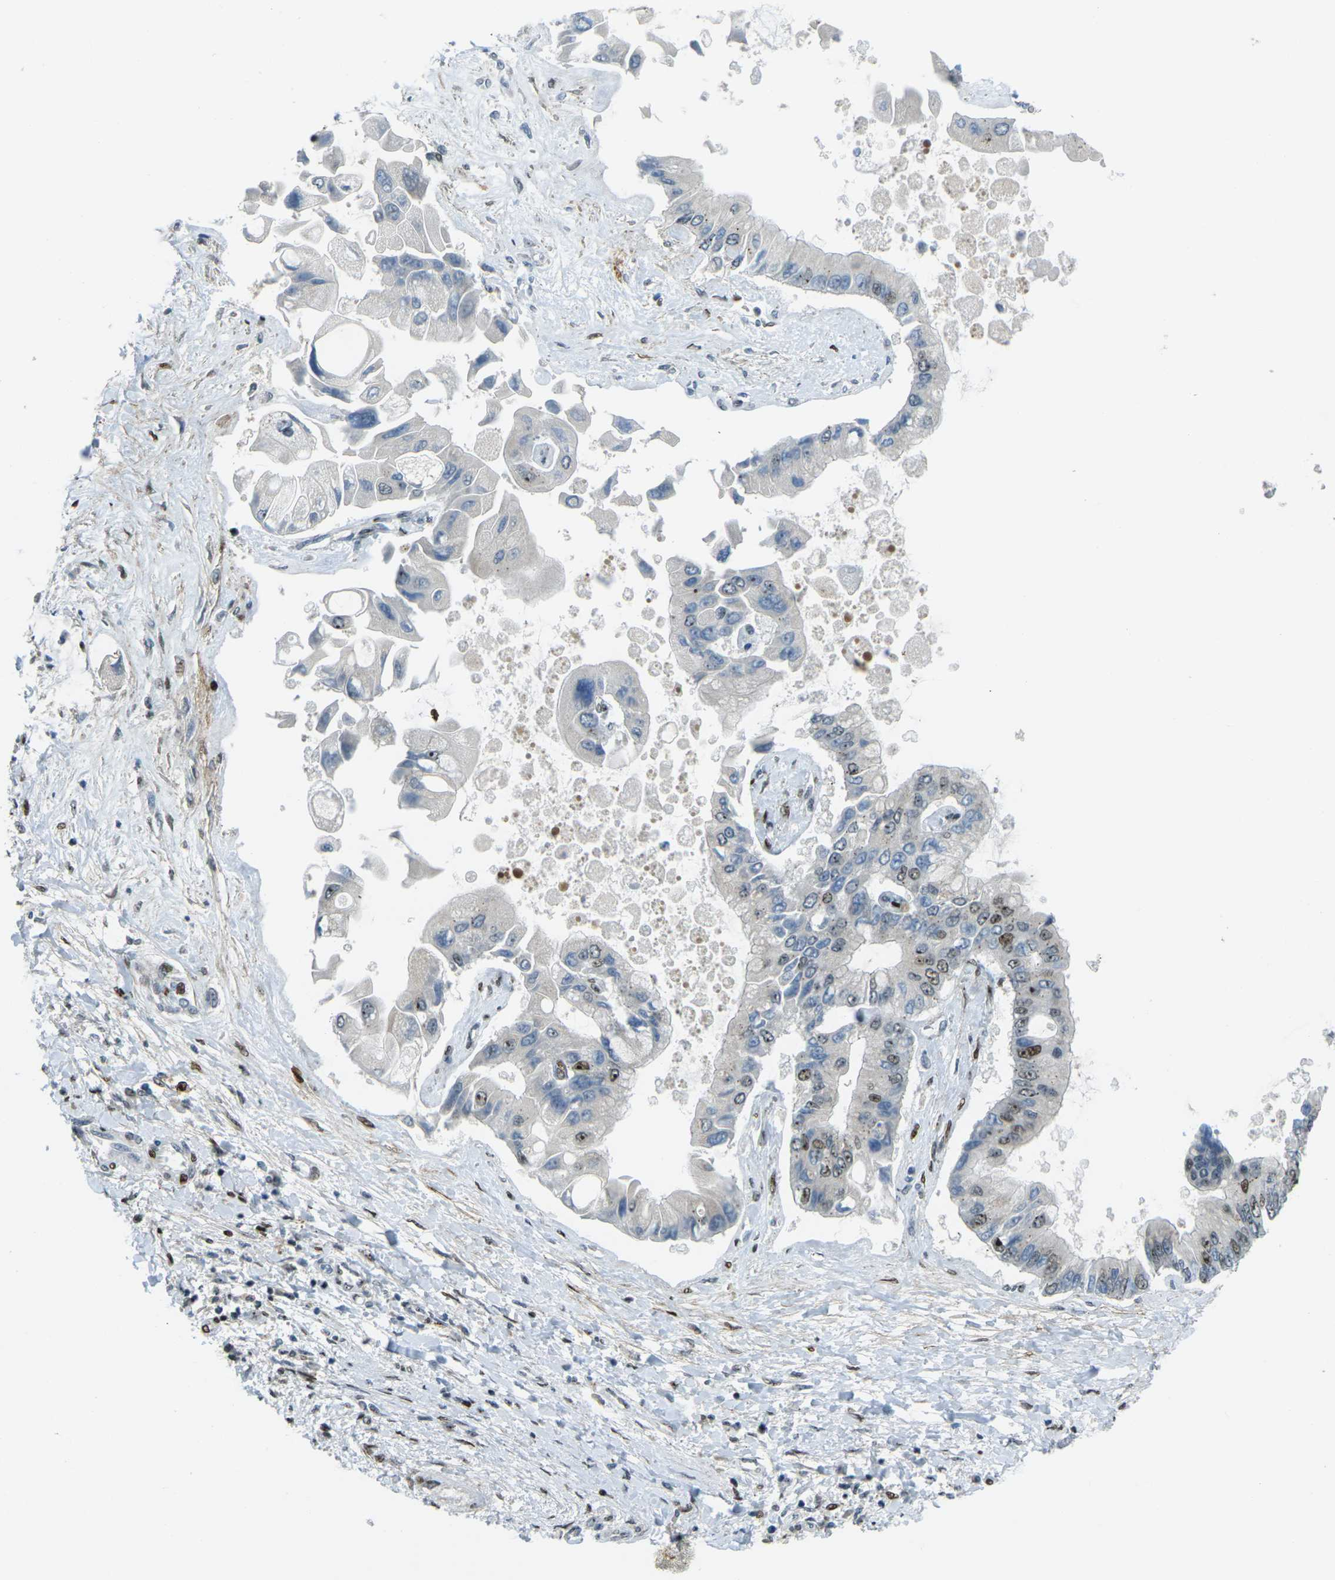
{"staining": {"intensity": "moderate", "quantity": "<25%", "location": "nuclear"}, "tissue": "liver cancer", "cell_type": "Tumor cells", "image_type": "cancer", "snomed": [{"axis": "morphology", "description": "Cholangiocarcinoma"}, {"axis": "topography", "description": "Liver"}], "caption": "The image shows staining of liver cancer, revealing moderate nuclear protein staining (brown color) within tumor cells.", "gene": "UBE2C", "patient": {"sex": "male", "age": 50}}